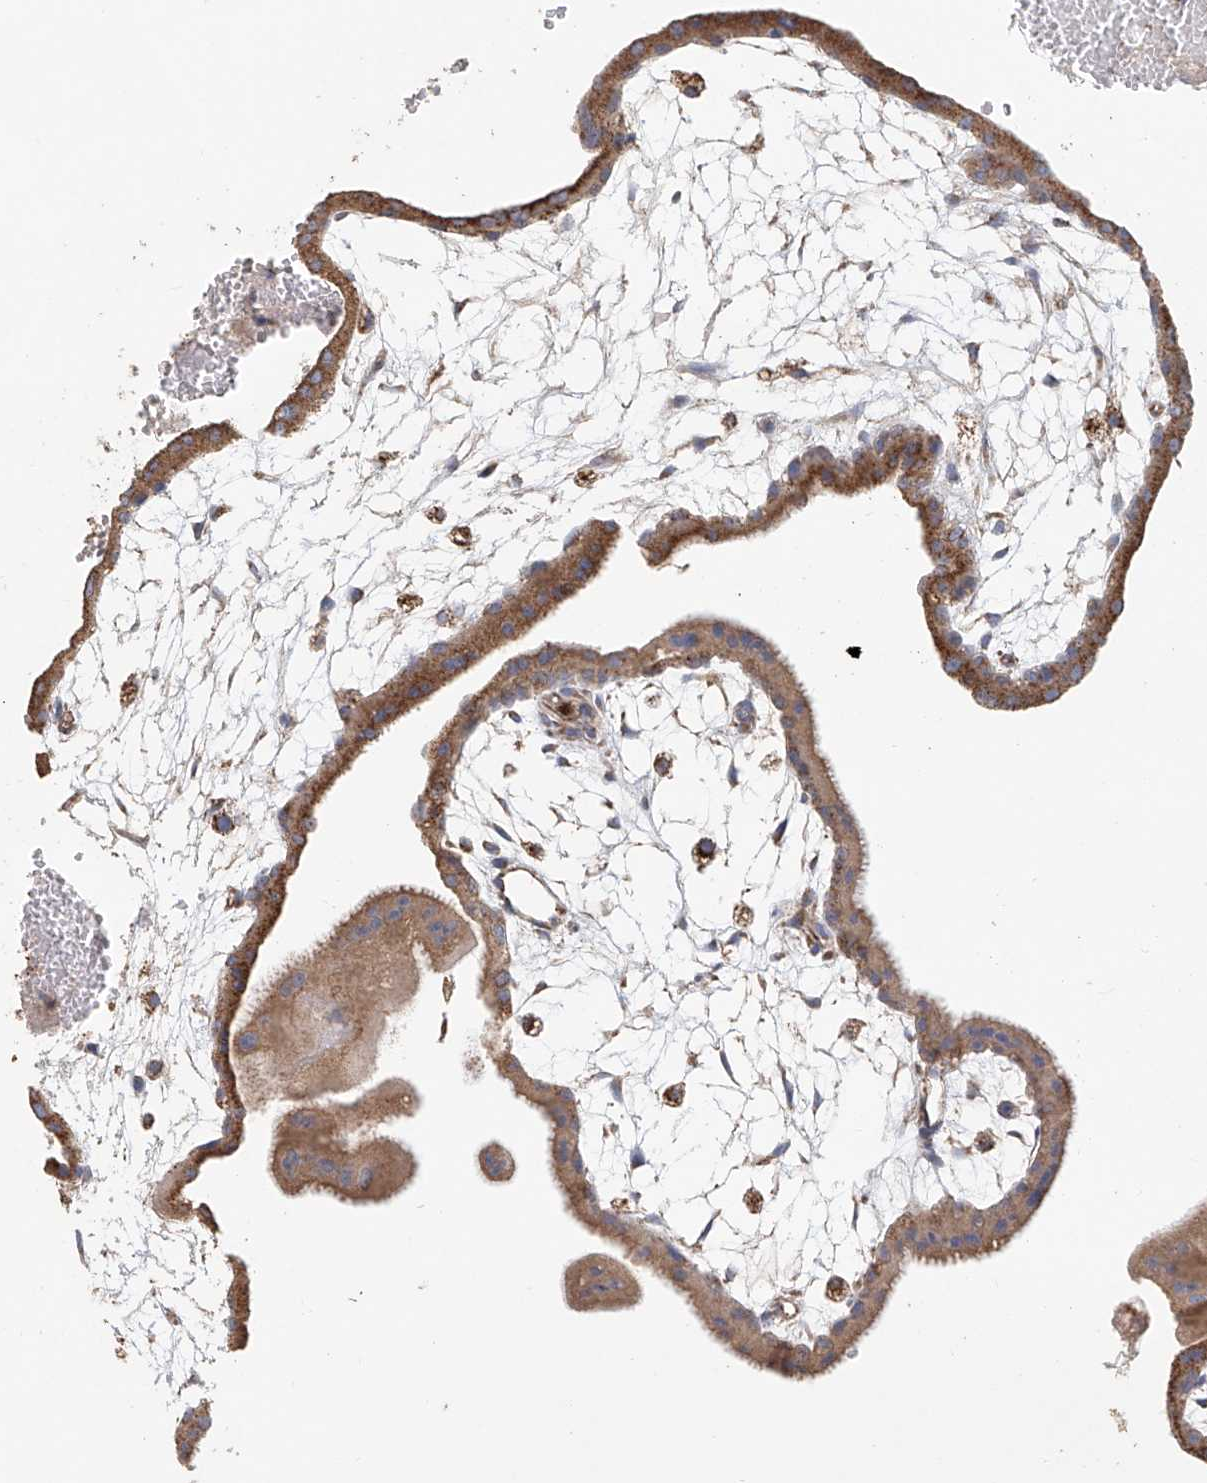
{"staining": {"intensity": "strong", "quantity": ">75%", "location": "cytoplasmic/membranous"}, "tissue": "placenta", "cell_type": "Decidual cells", "image_type": "normal", "snomed": [{"axis": "morphology", "description": "Normal tissue, NOS"}, {"axis": "topography", "description": "Placenta"}], "caption": "Protein analysis of normal placenta exhibits strong cytoplasmic/membranous positivity in about >75% of decidual cells.", "gene": "MCL1", "patient": {"sex": "female", "age": 35}}